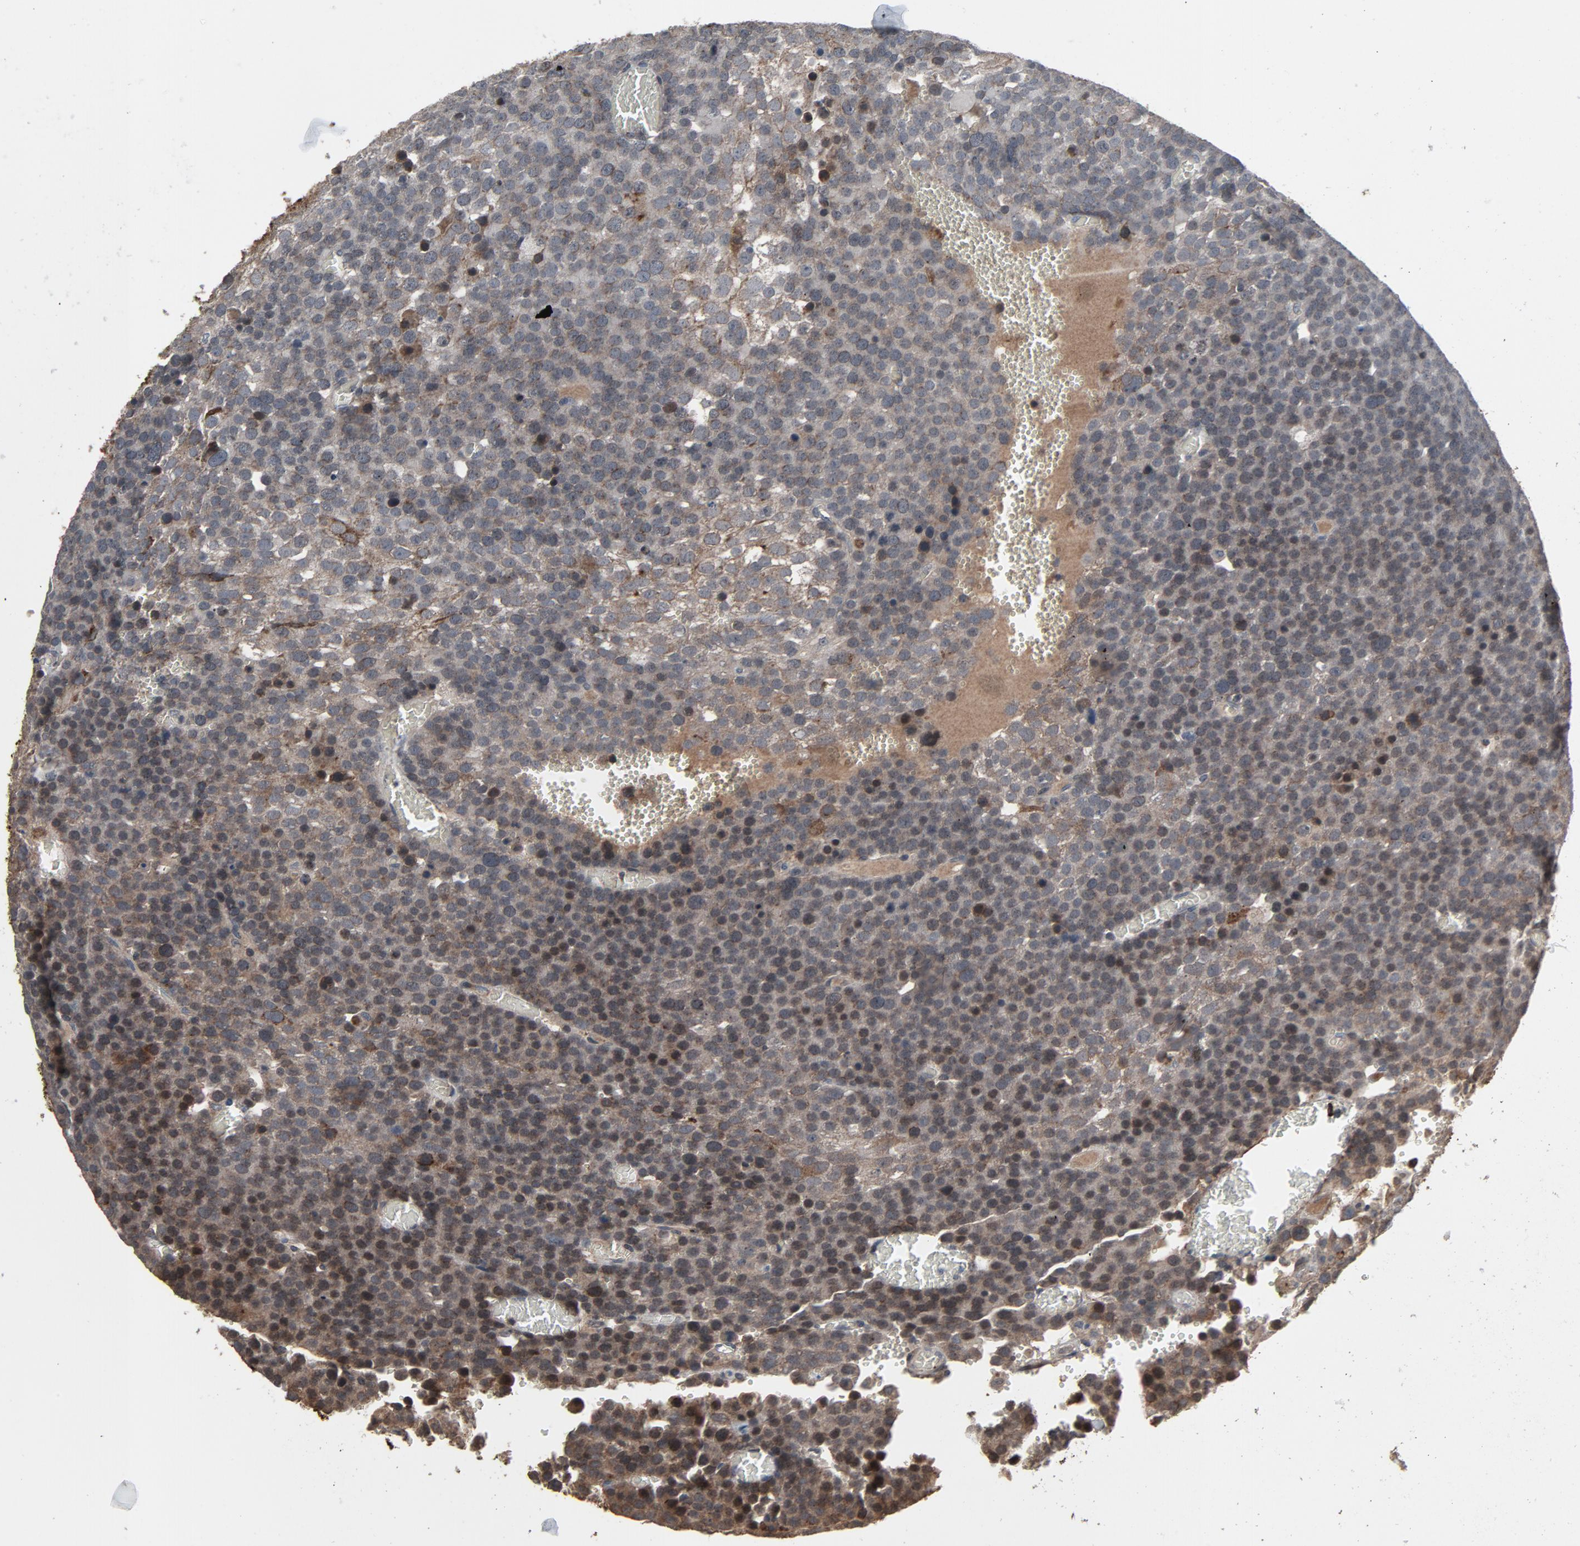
{"staining": {"intensity": "negative", "quantity": "none", "location": "none"}, "tissue": "testis cancer", "cell_type": "Tumor cells", "image_type": "cancer", "snomed": [{"axis": "morphology", "description": "Seminoma, NOS"}, {"axis": "topography", "description": "Testis"}], "caption": "High magnification brightfield microscopy of seminoma (testis) stained with DAB (brown) and counterstained with hematoxylin (blue): tumor cells show no significant staining.", "gene": "PDZD4", "patient": {"sex": "male", "age": 71}}